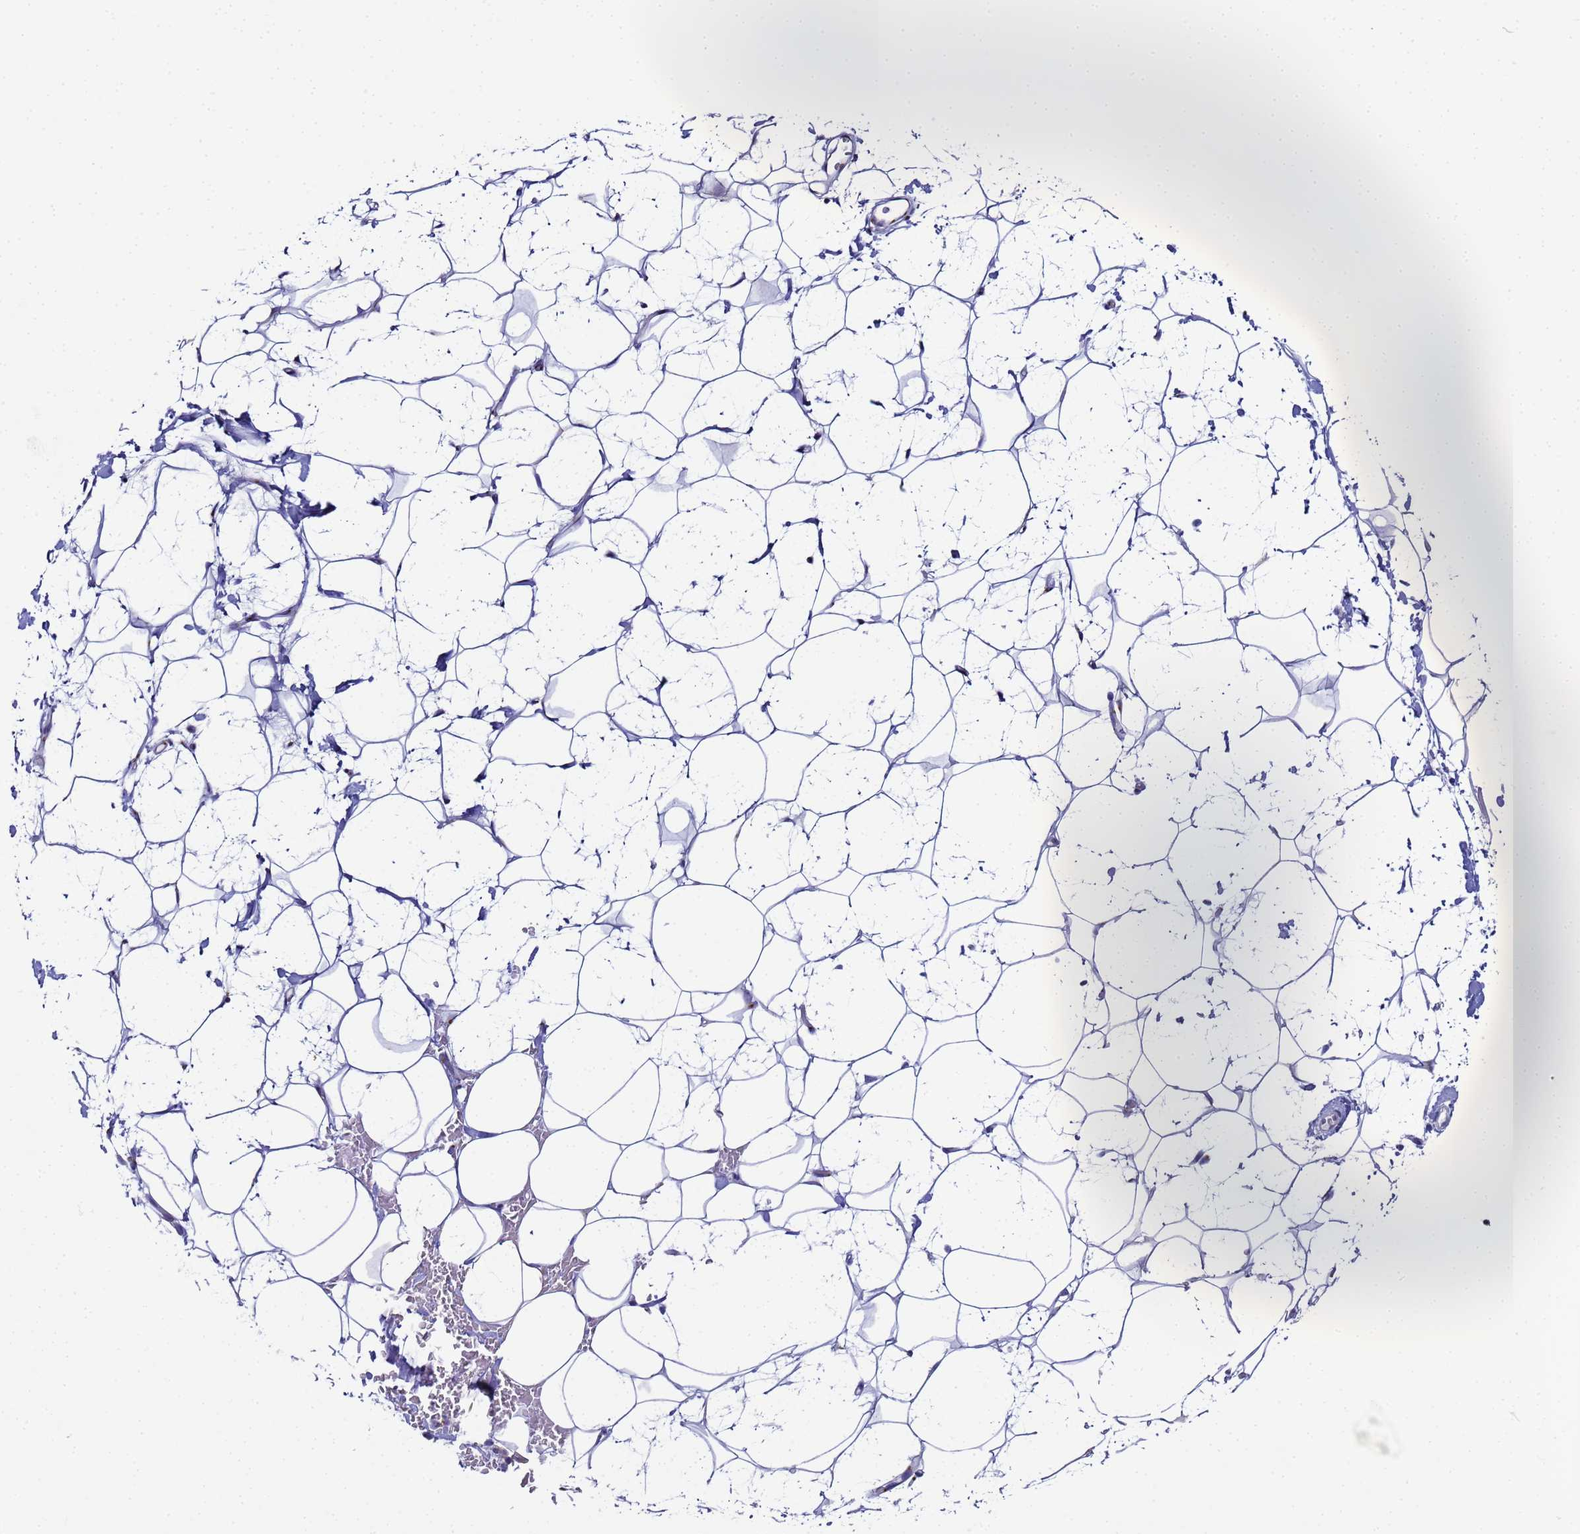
{"staining": {"intensity": "negative", "quantity": "none", "location": "none"}, "tissue": "adipose tissue", "cell_type": "Adipocytes", "image_type": "normal", "snomed": [{"axis": "morphology", "description": "Normal tissue, NOS"}, {"axis": "topography", "description": "Breast"}], "caption": "Unremarkable adipose tissue was stained to show a protein in brown. There is no significant expression in adipocytes.", "gene": "CR1", "patient": {"sex": "female", "age": 26}}